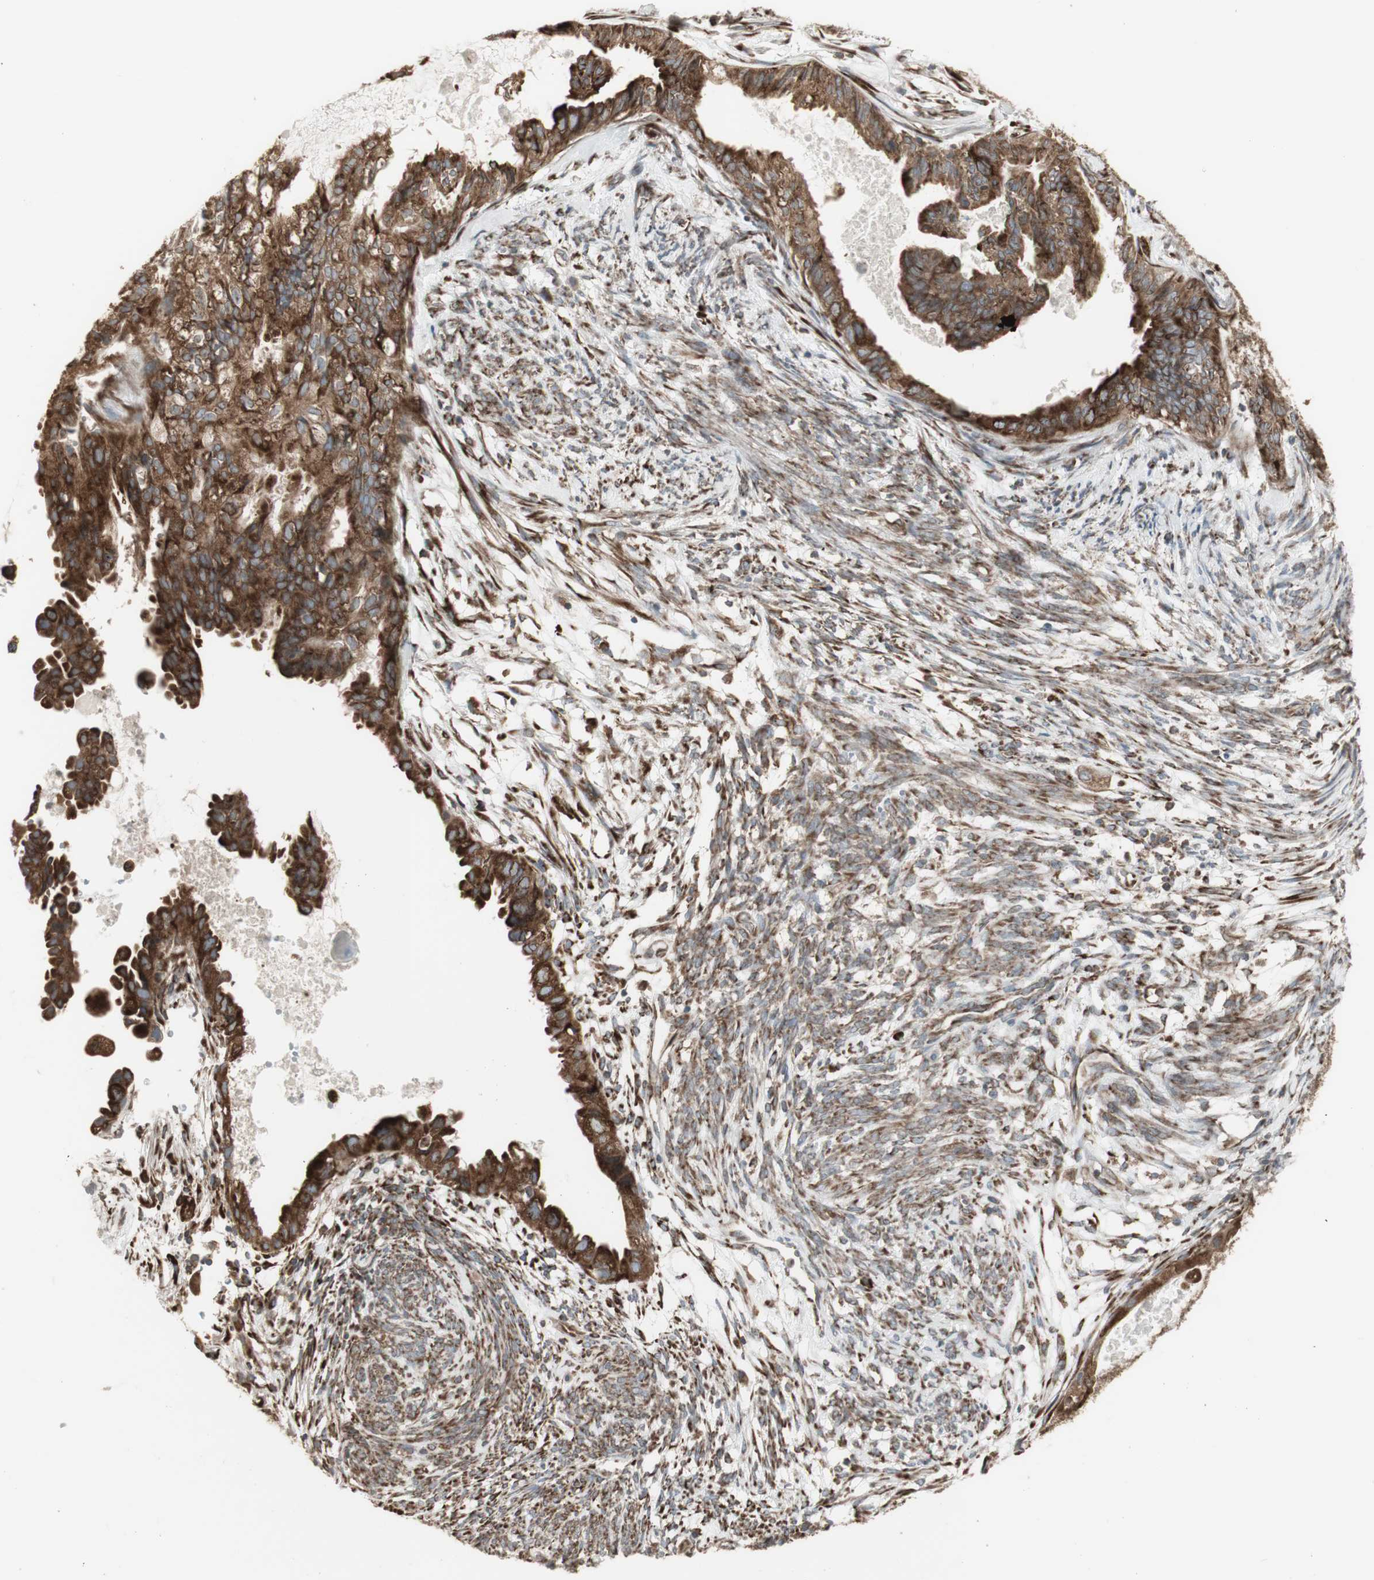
{"staining": {"intensity": "strong", "quantity": ">75%", "location": "cytoplasmic/membranous"}, "tissue": "cervical cancer", "cell_type": "Tumor cells", "image_type": "cancer", "snomed": [{"axis": "morphology", "description": "Normal tissue, NOS"}, {"axis": "morphology", "description": "Adenocarcinoma, NOS"}, {"axis": "topography", "description": "Cervix"}, {"axis": "topography", "description": "Endometrium"}], "caption": "Strong cytoplasmic/membranous expression is present in approximately >75% of tumor cells in cervical cancer (adenocarcinoma).", "gene": "FKBP3", "patient": {"sex": "female", "age": 86}}